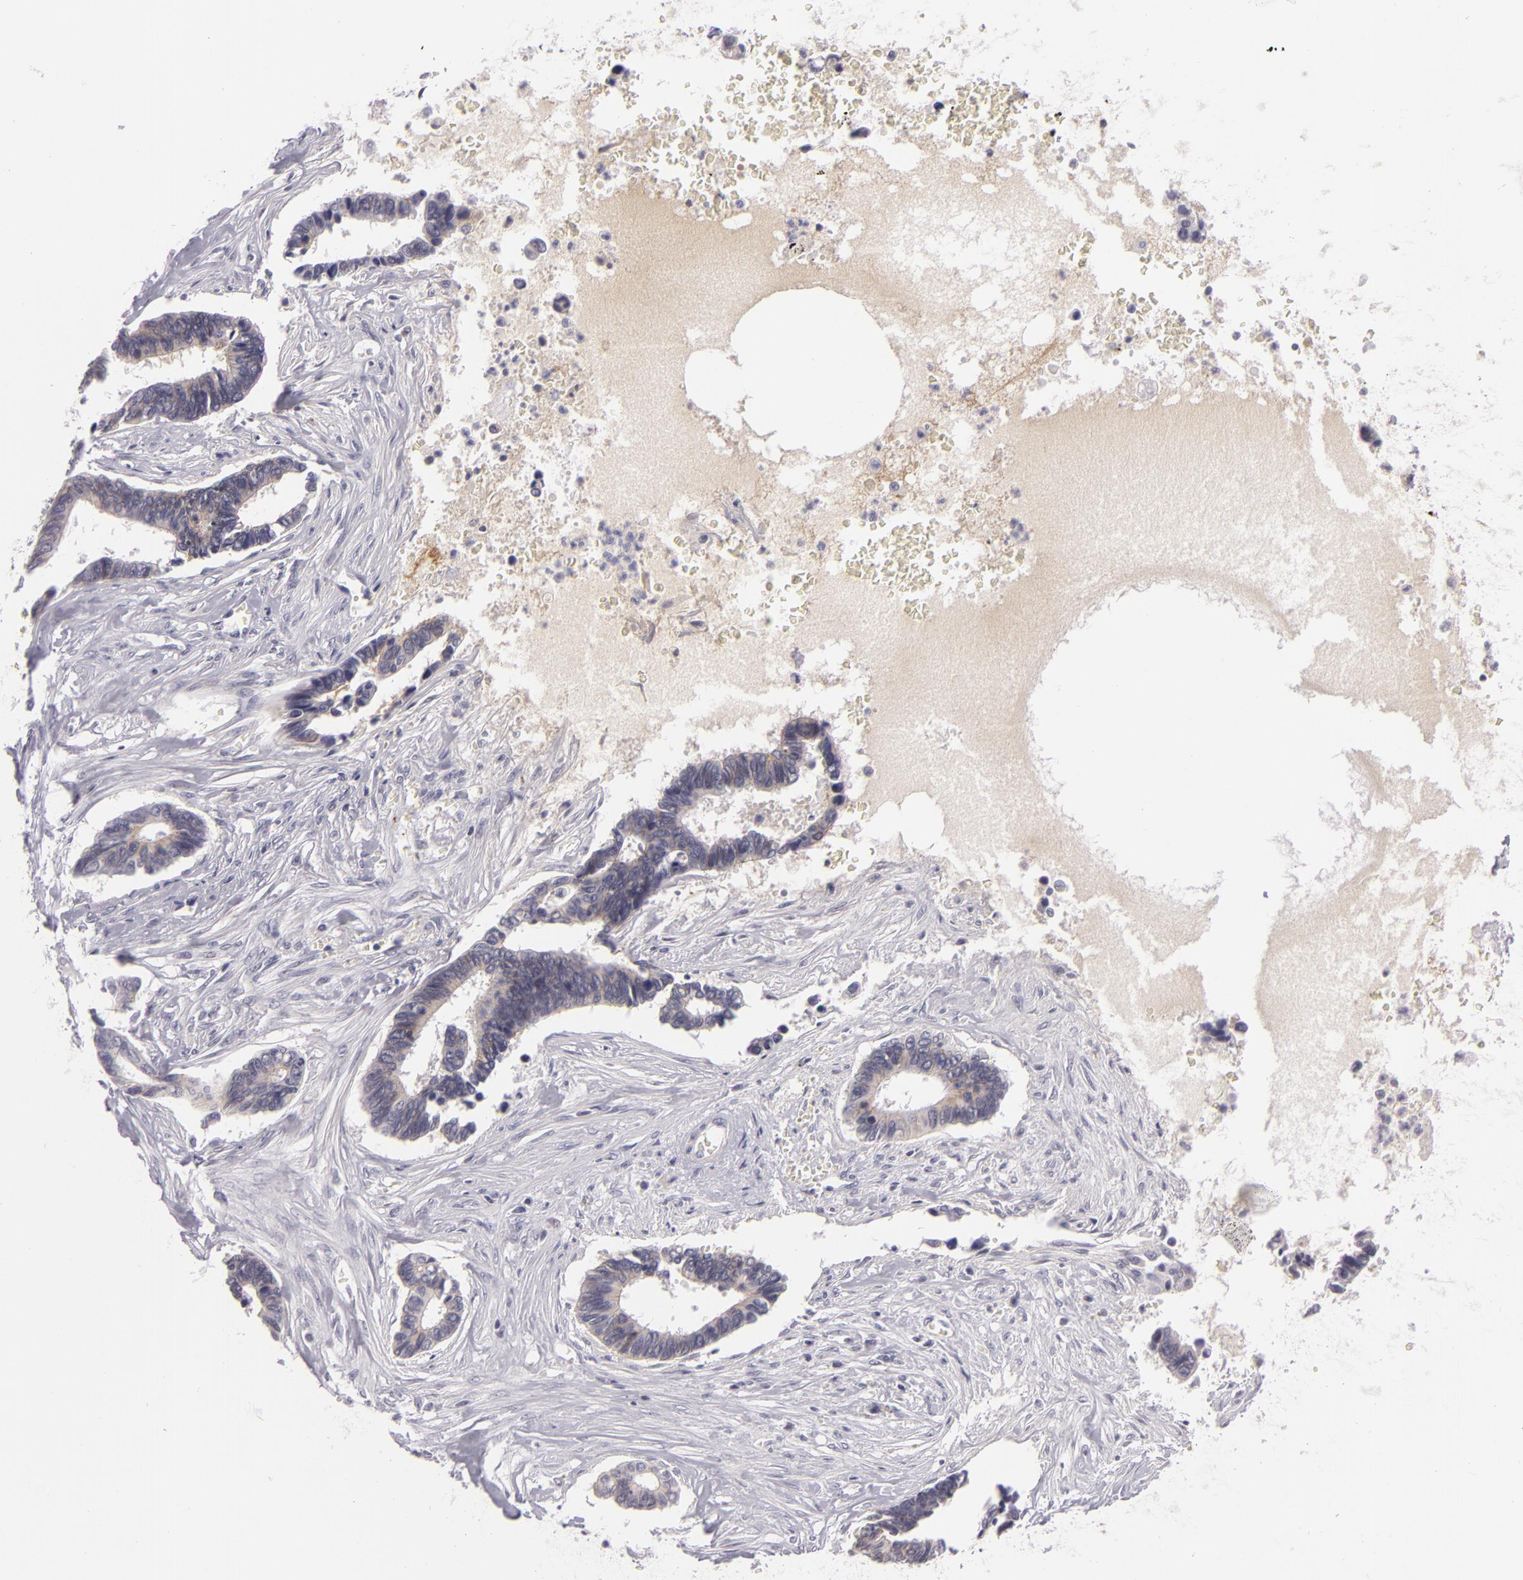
{"staining": {"intensity": "negative", "quantity": "none", "location": "none"}, "tissue": "pancreatic cancer", "cell_type": "Tumor cells", "image_type": "cancer", "snomed": [{"axis": "morphology", "description": "Adenocarcinoma, NOS"}, {"axis": "topography", "description": "Pancreas"}], "caption": "Pancreatic cancer was stained to show a protein in brown. There is no significant positivity in tumor cells.", "gene": "CTNNB1", "patient": {"sex": "female", "age": 70}}